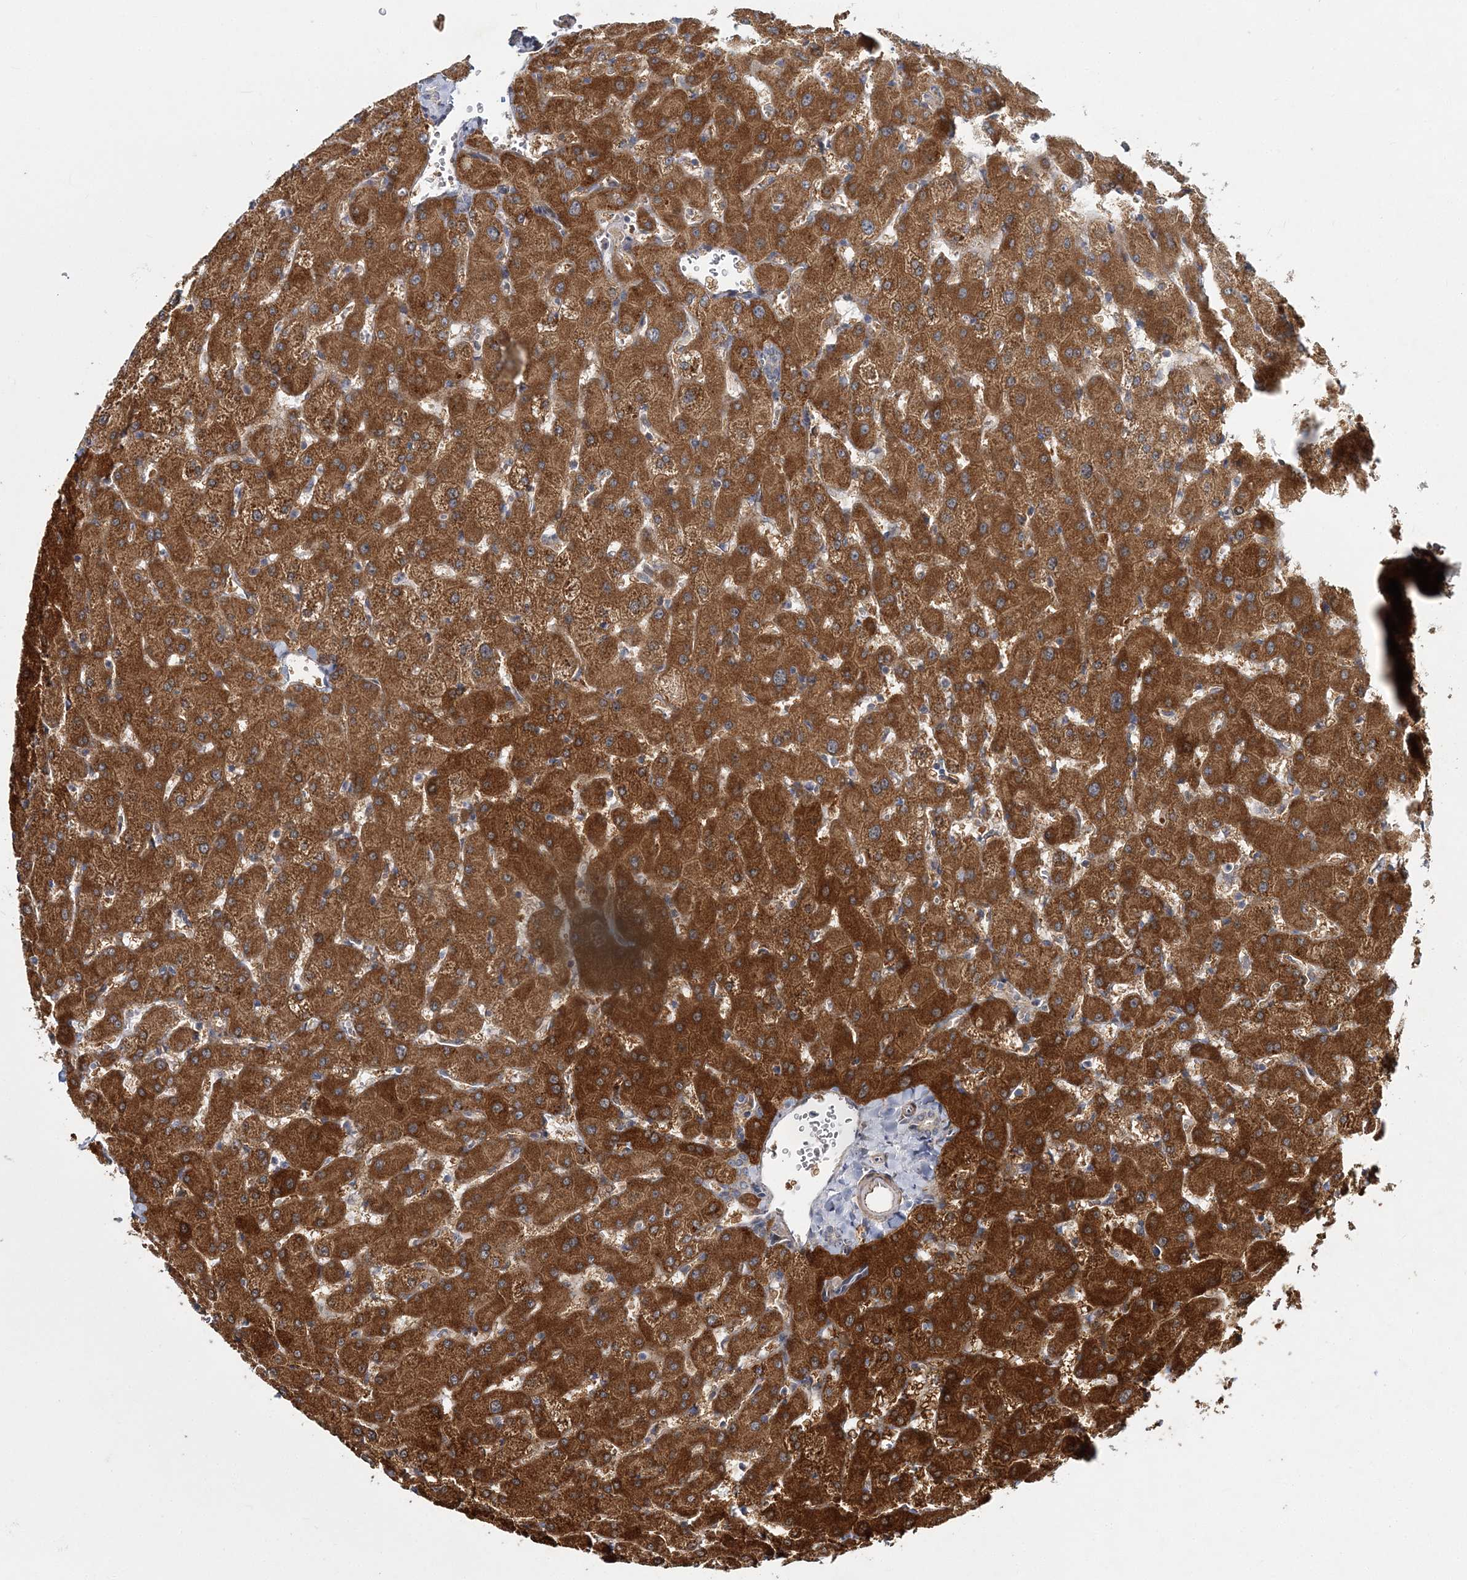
{"staining": {"intensity": "weak", "quantity": "<25%", "location": "cytoplasmic/membranous"}, "tissue": "liver", "cell_type": "Cholangiocytes", "image_type": "normal", "snomed": [{"axis": "morphology", "description": "Normal tissue, NOS"}, {"axis": "topography", "description": "Liver"}], "caption": "There is no significant positivity in cholangiocytes of liver. (Brightfield microscopy of DAB immunohistochemistry (IHC) at high magnification).", "gene": "NBAS", "patient": {"sex": "female", "age": 63}}